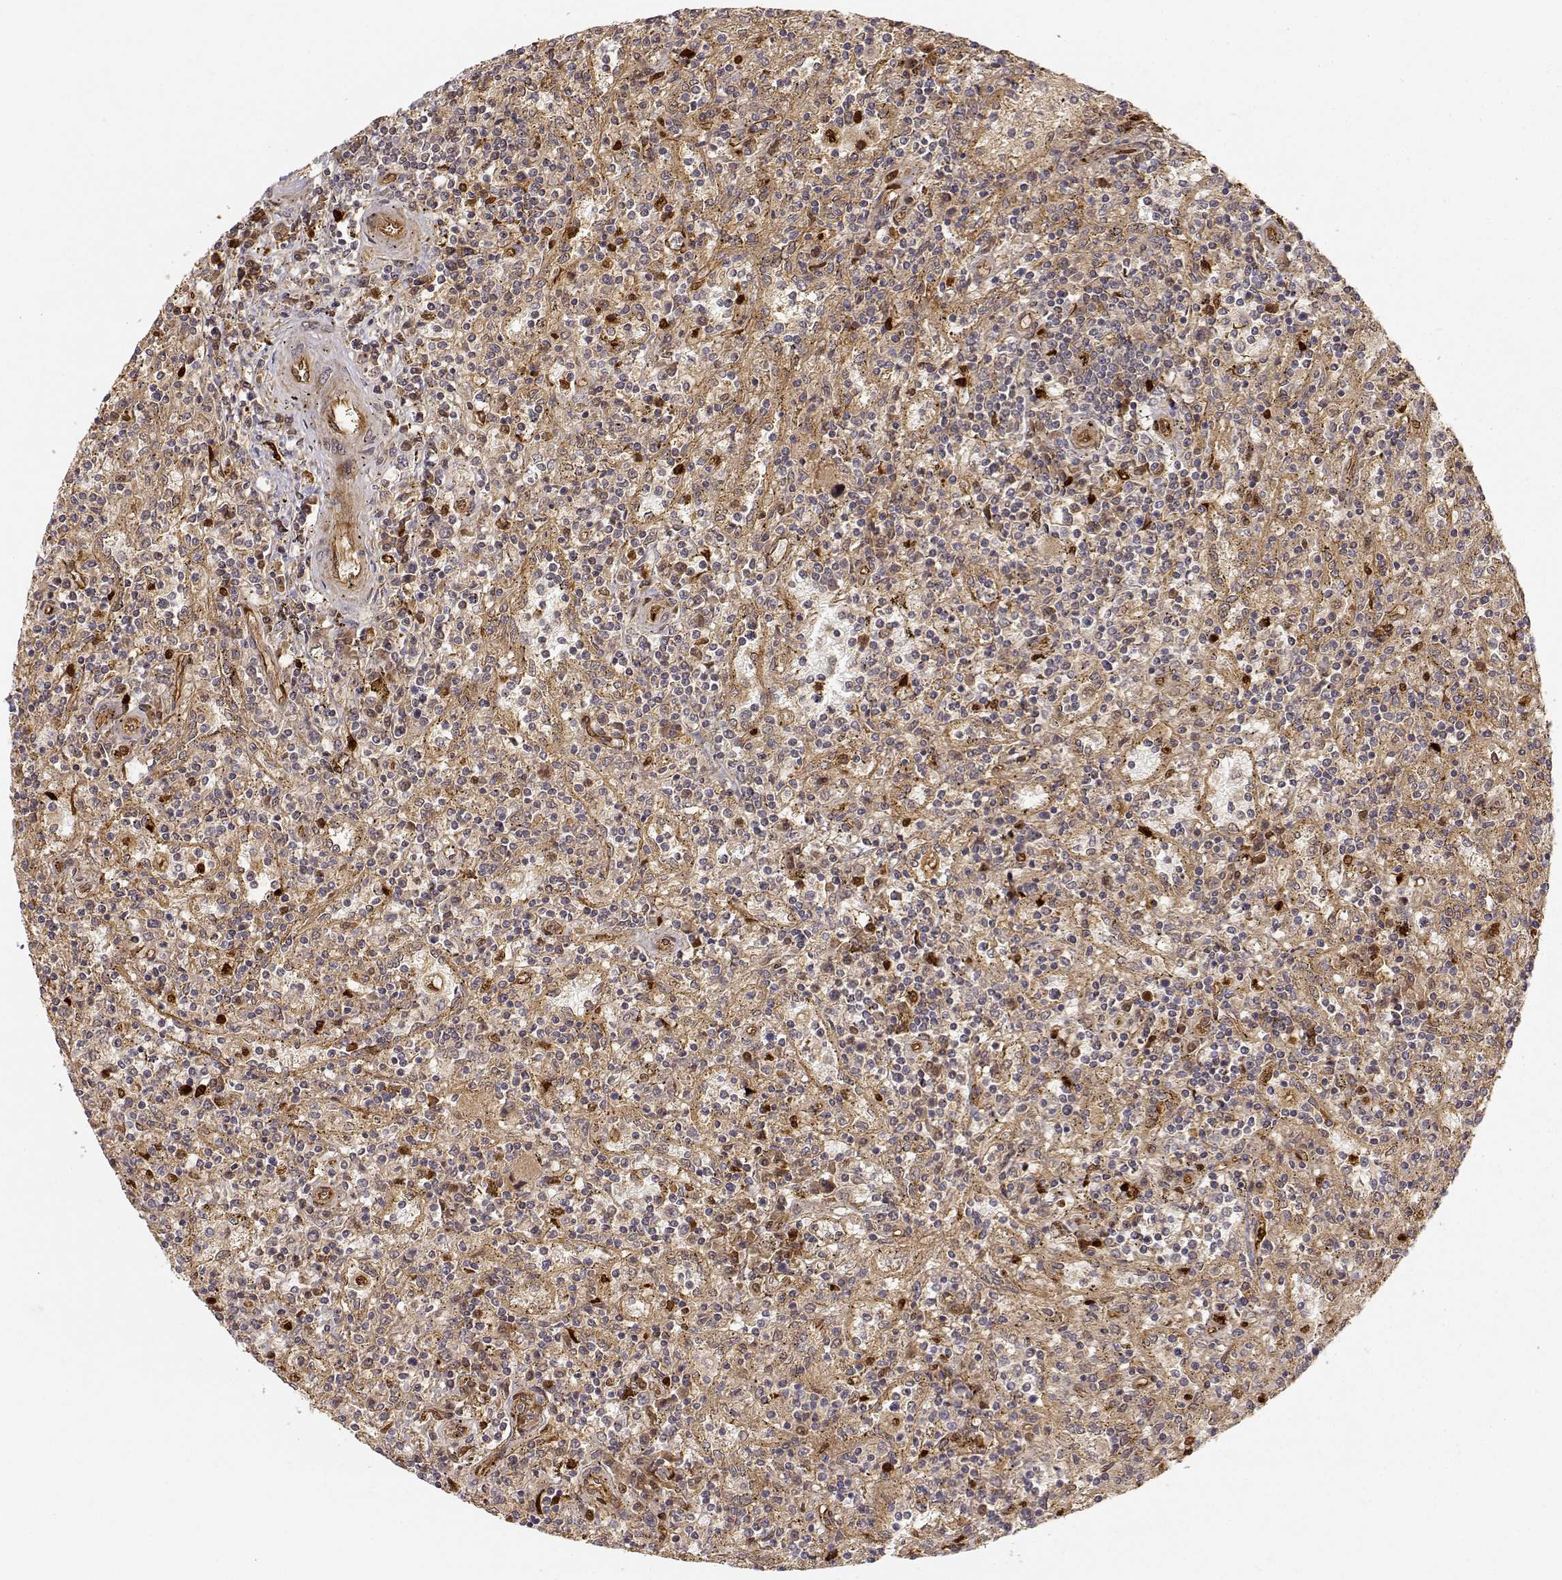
{"staining": {"intensity": "weak", "quantity": ">75%", "location": "cytoplasmic/membranous"}, "tissue": "lymphoma", "cell_type": "Tumor cells", "image_type": "cancer", "snomed": [{"axis": "morphology", "description": "Malignant lymphoma, non-Hodgkin's type, Low grade"}, {"axis": "topography", "description": "Spleen"}], "caption": "Lymphoma stained with IHC exhibits weak cytoplasmic/membranous staining in about >75% of tumor cells.", "gene": "CDK5RAP2", "patient": {"sex": "male", "age": 62}}